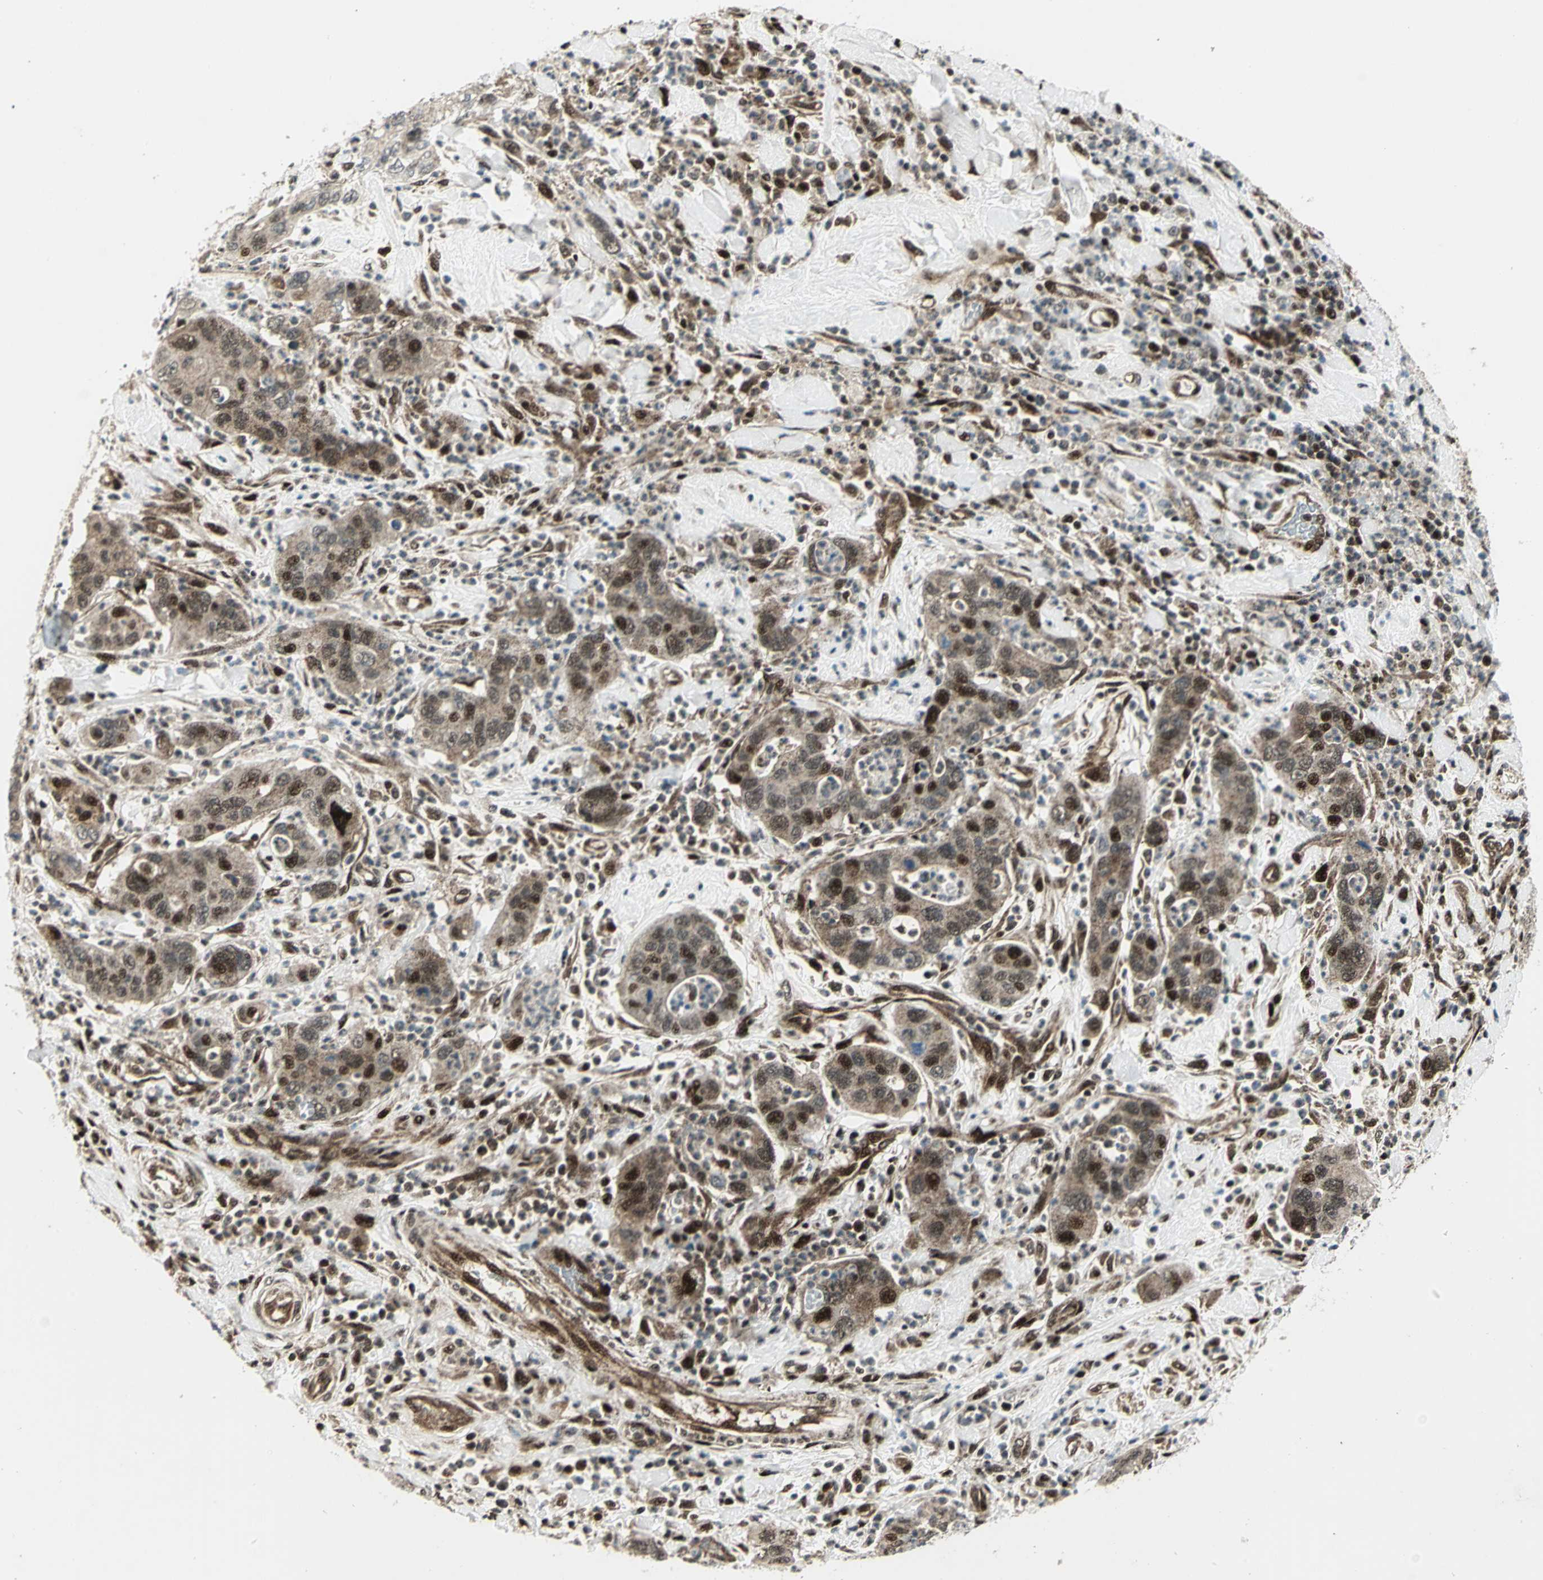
{"staining": {"intensity": "moderate", "quantity": ">75%", "location": "cytoplasmic/membranous,nuclear"}, "tissue": "pancreatic cancer", "cell_type": "Tumor cells", "image_type": "cancer", "snomed": [{"axis": "morphology", "description": "Adenocarcinoma, NOS"}, {"axis": "topography", "description": "Pancreas"}], "caption": "Immunohistochemistry of human pancreatic cancer (adenocarcinoma) shows medium levels of moderate cytoplasmic/membranous and nuclear staining in about >75% of tumor cells. (Stains: DAB (3,3'-diaminobenzidine) in brown, nuclei in blue, Microscopy: brightfield microscopy at high magnification).", "gene": "COPS5", "patient": {"sex": "female", "age": 71}}